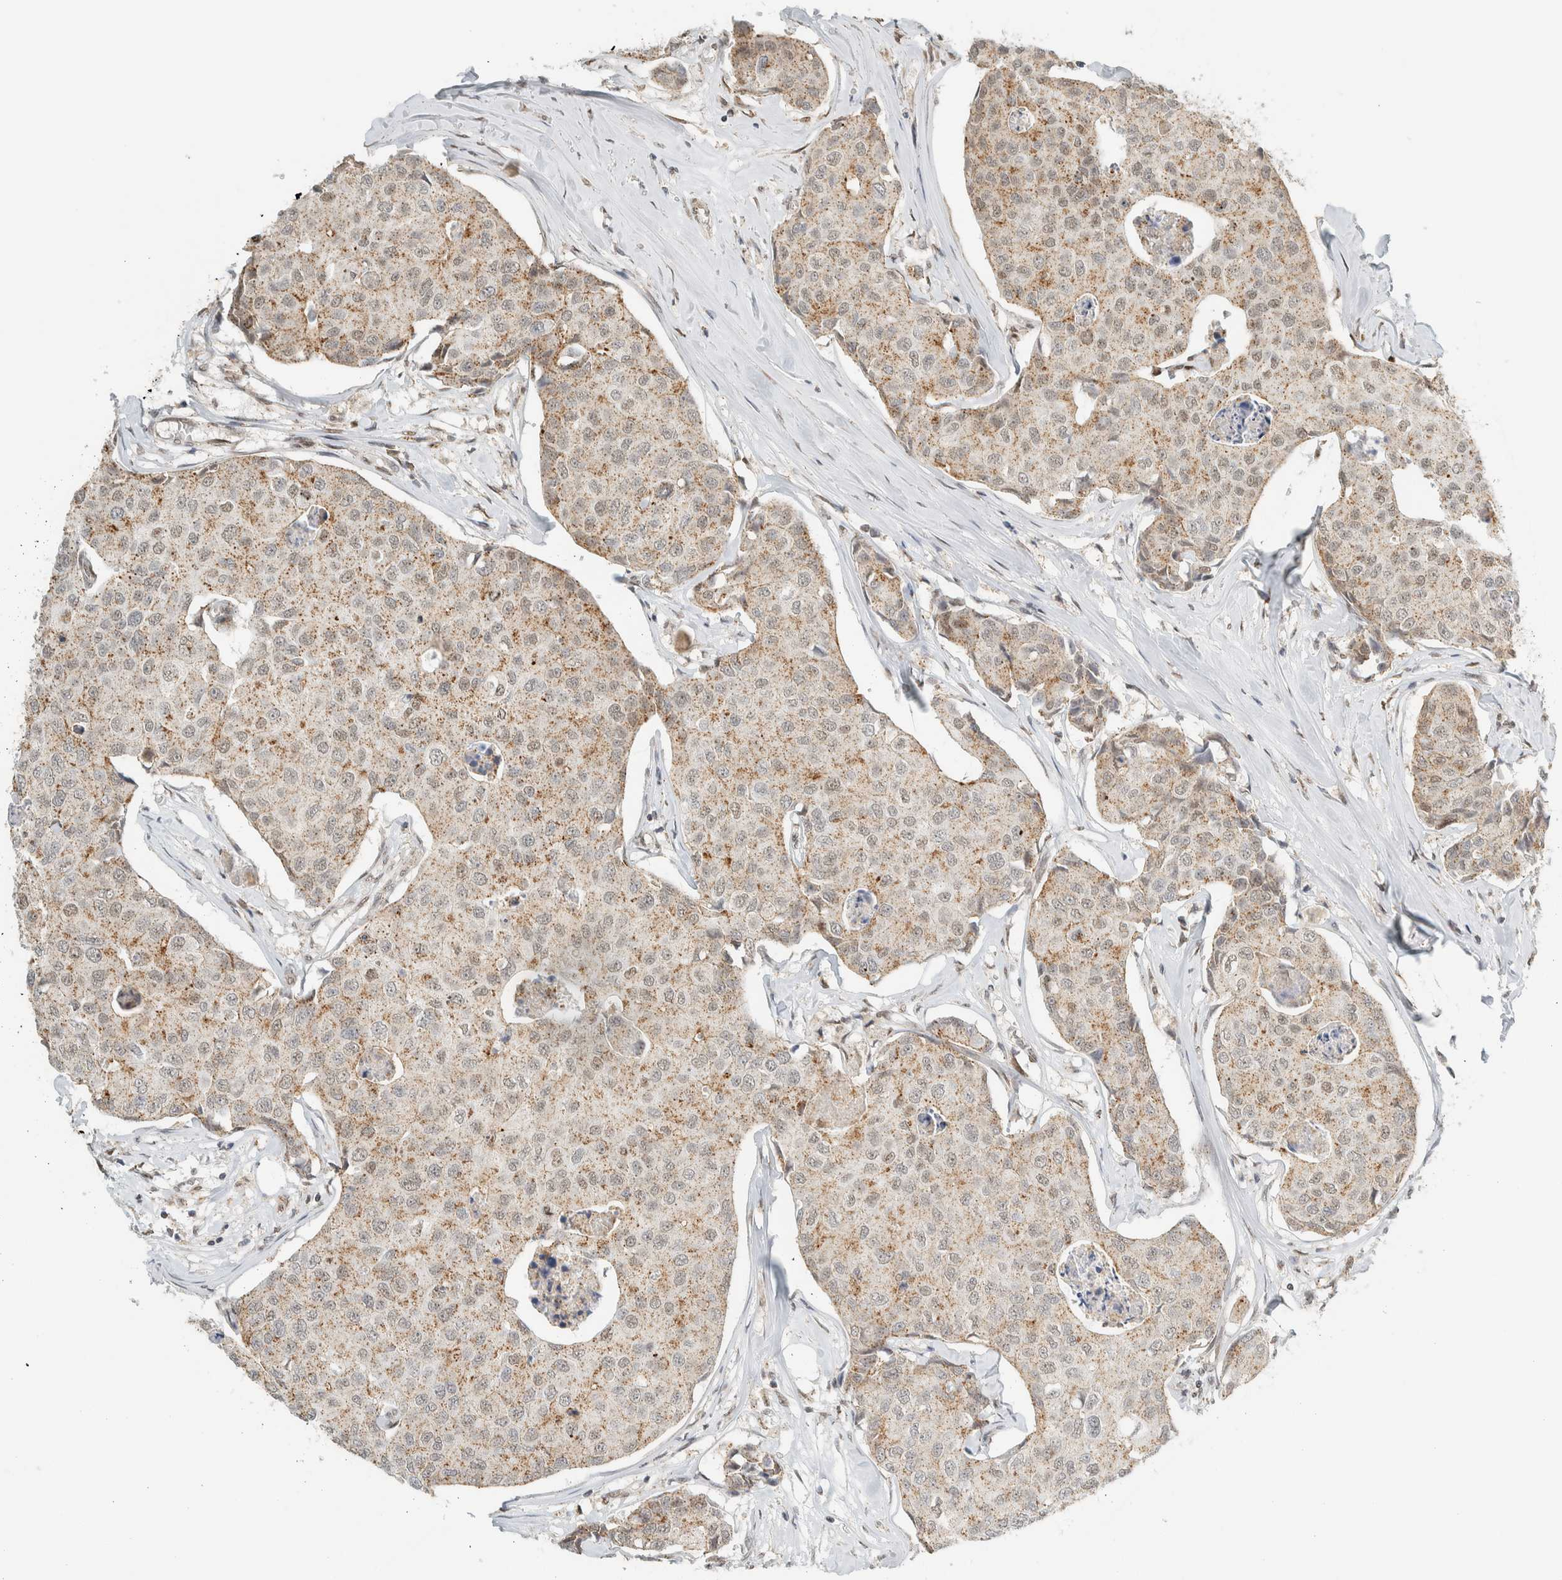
{"staining": {"intensity": "weak", "quantity": ">75%", "location": "cytoplasmic/membranous"}, "tissue": "breast cancer", "cell_type": "Tumor cells", "image_type": "cancer", "snomed": [{"axis": "morphology", "description": "Duct carcinoma"}, {"axis": "topography", "description": "Breast"}], "caption": "A brown stain labels weak cytoplasmic/membranous staining of a protein in human breast cancer (invasive ductal carcinoma) tumor cells. (Stains: DAB in brown, nuclei in blue, Microscopy: brightfield microscopy at high magnification).", "gene": "TFE3", "patient": {"sex": "female", "age": 80}}